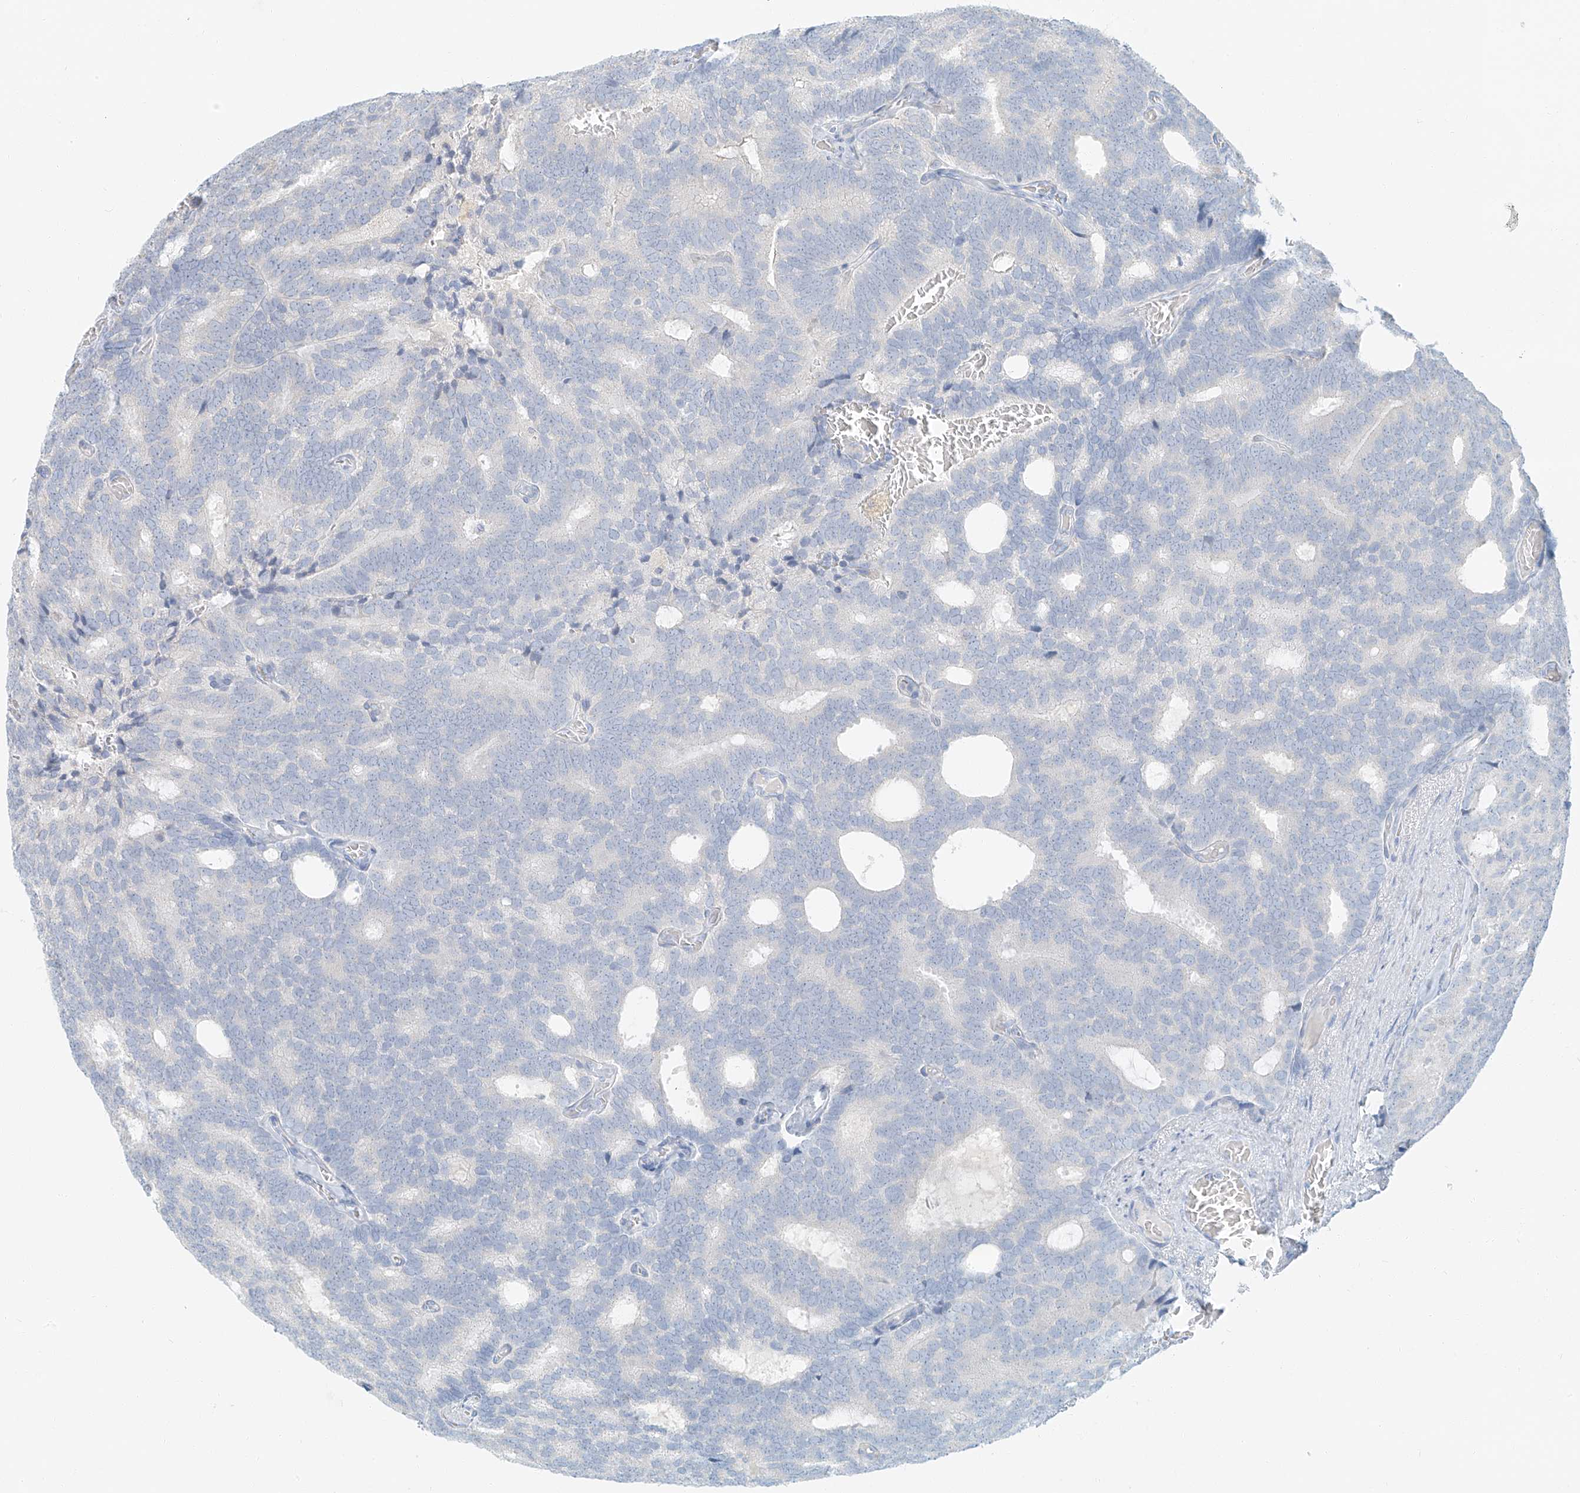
{"staining": {"intensity": "negative", "quantity": "none", "location": "none"}, "tissue": "prostate cancer", "cell_type": "Tumor cells", "image_type": "cancer", "snomed": [{"axis": "morphology", "description": "Adenocarcinoma, Low grade"}, {"axis": "topography", "description": "Prostate"}], "caption": "This is an IHC micrograph of prostate low-grade adenocarcinoma. There is no positivity in tumor cells.", "gene": "PGC", "patient": {"sex": "male", "age": 71}}